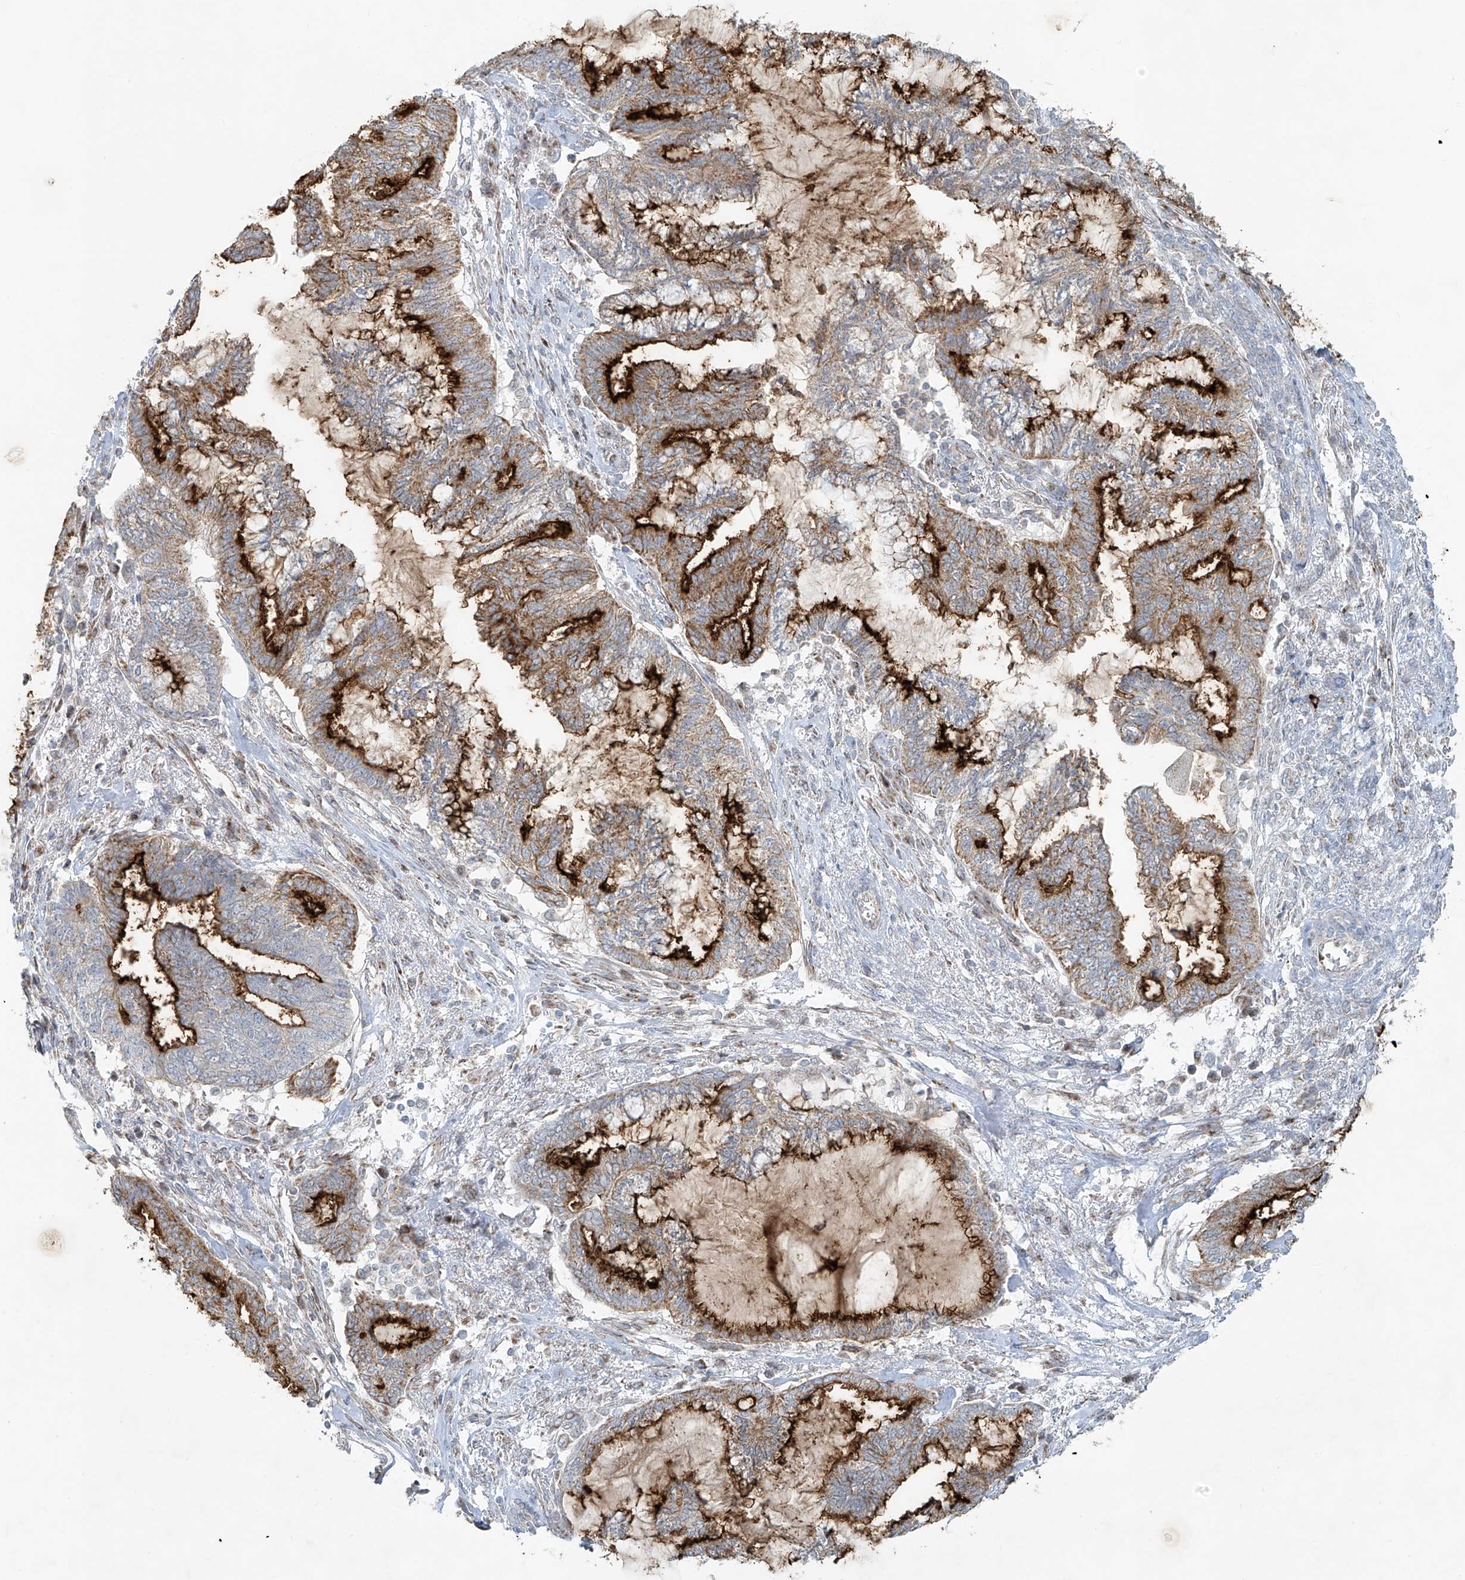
{"staining": {"intensity": "strong", "quantity": "25%-75%", "location": "cytoplasmic/membranous"}, "tissue": "endometrial cancer", "cell_type": "Tumor cells", "image_type": "cancer", "snomed": [{"axis": "morphology", "description": "Adenocarcinoma, NOS"}, {"axis": "topography", "description": "Endometrium"}], "caption": "Protein staining of endometrial cancer tissue shows strong cytoplasmic/membranous positivity in about 25%-75% of tumor cells. The staining is performed using DAB brown chromogen to label protein expression. The nuclei are counter-stained blue using hematoxylin.", "gene": "SMDT1", "patient": {"sex": "female", "age": 86}}